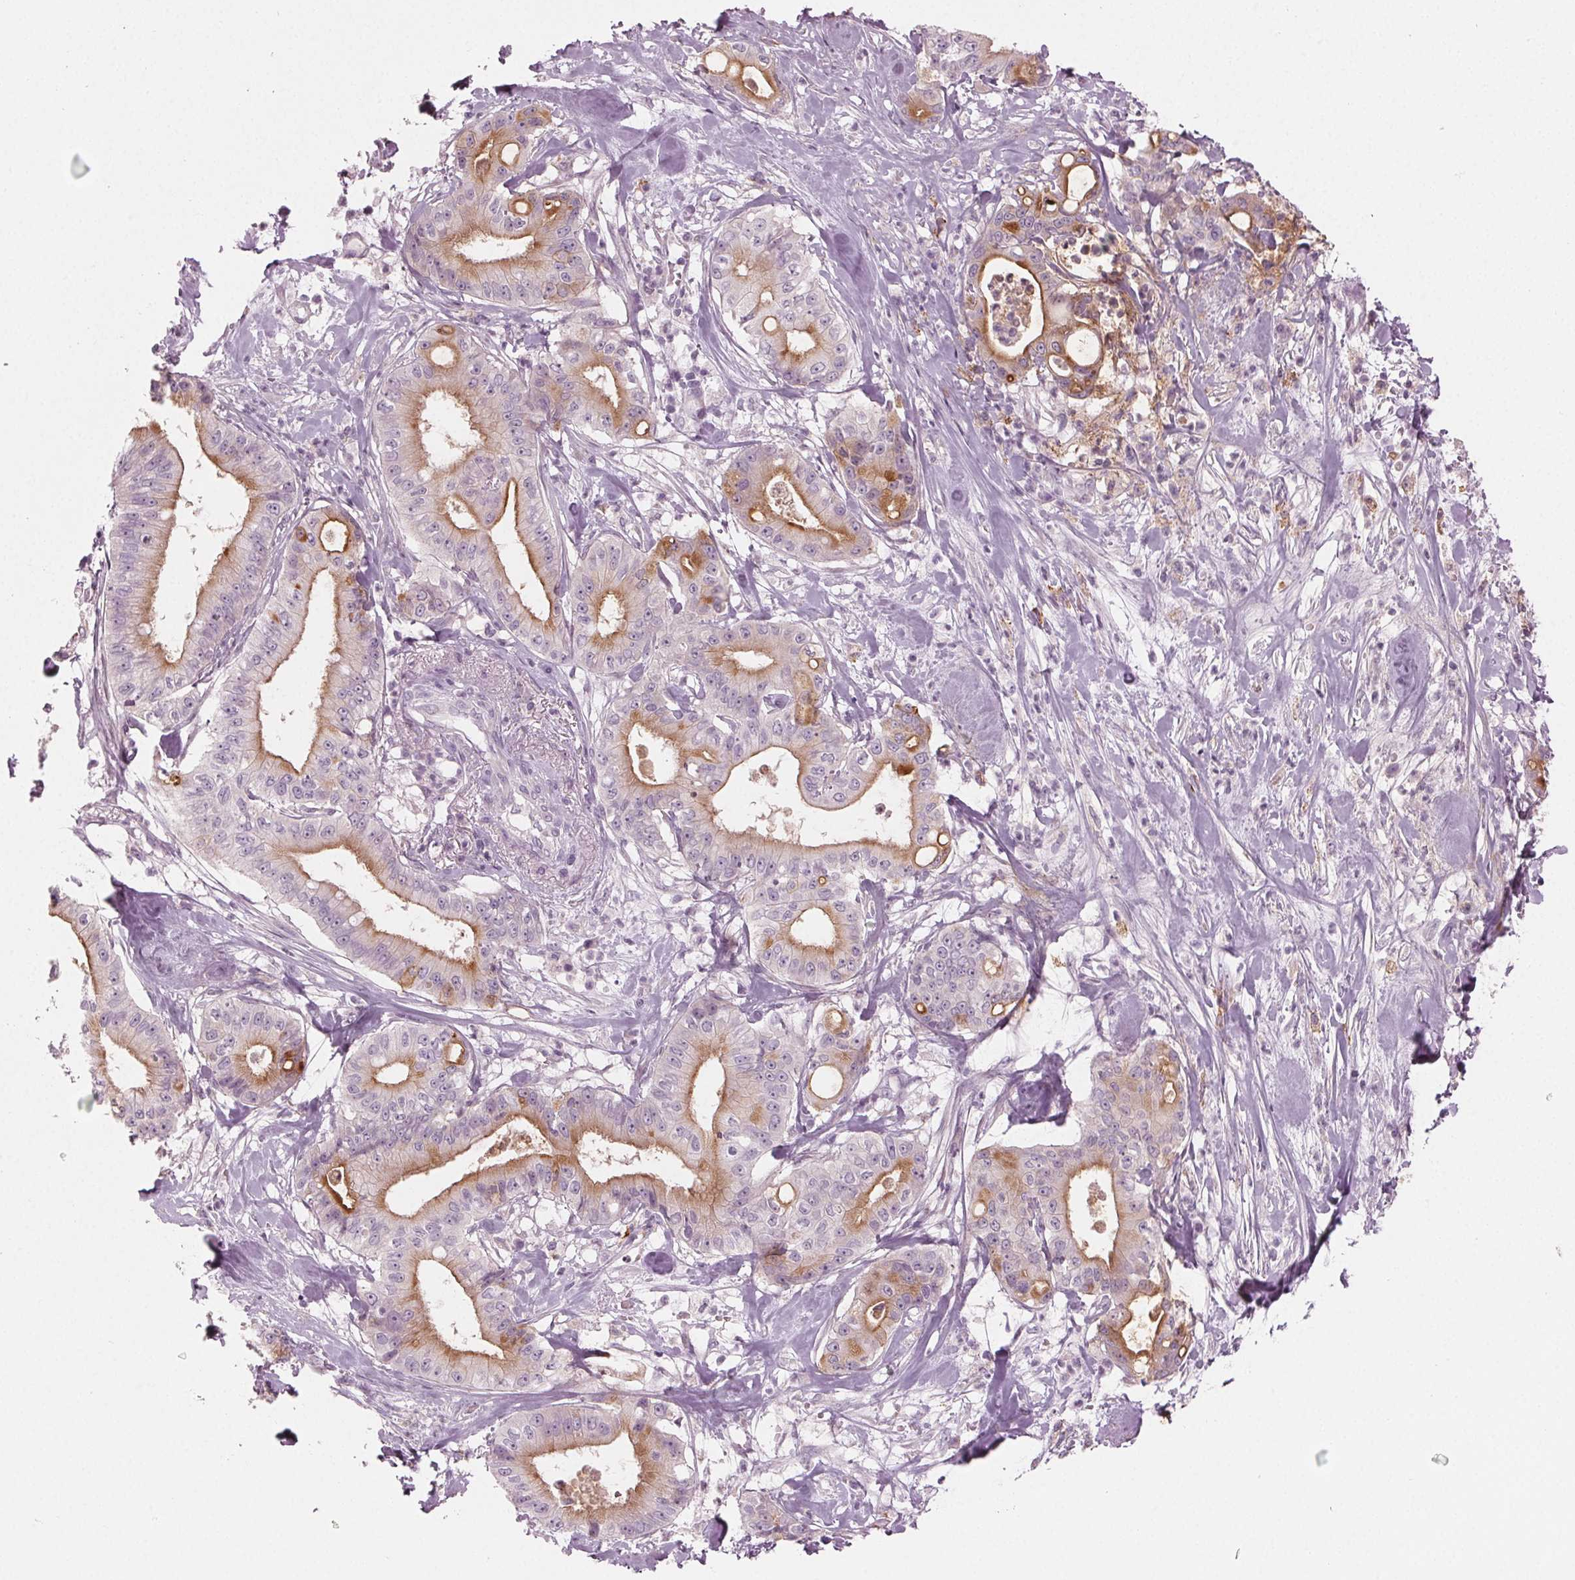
{"staining": {"intensity": "moderate", "quantity": "25%-75%", "location": "cytoplasmic/membranous"}, "tissue": "pancreatic cancer", "cell_type": "Tumor cells", "image_type": "cancer", "snomed": [{"axis": "morphology", "description": "Adenocarcinoma, NOS"}, {"axis": "topography", "description": "Pancreas"}], "caption": "The immunohistochemical stain labels moderate cytoplasmic/membranous positivity in tumor cells of adenocarcinoma (pancreatic) tissue.", "gene": "PRAP1", "patient": {"sex": "male", "age": 71}}